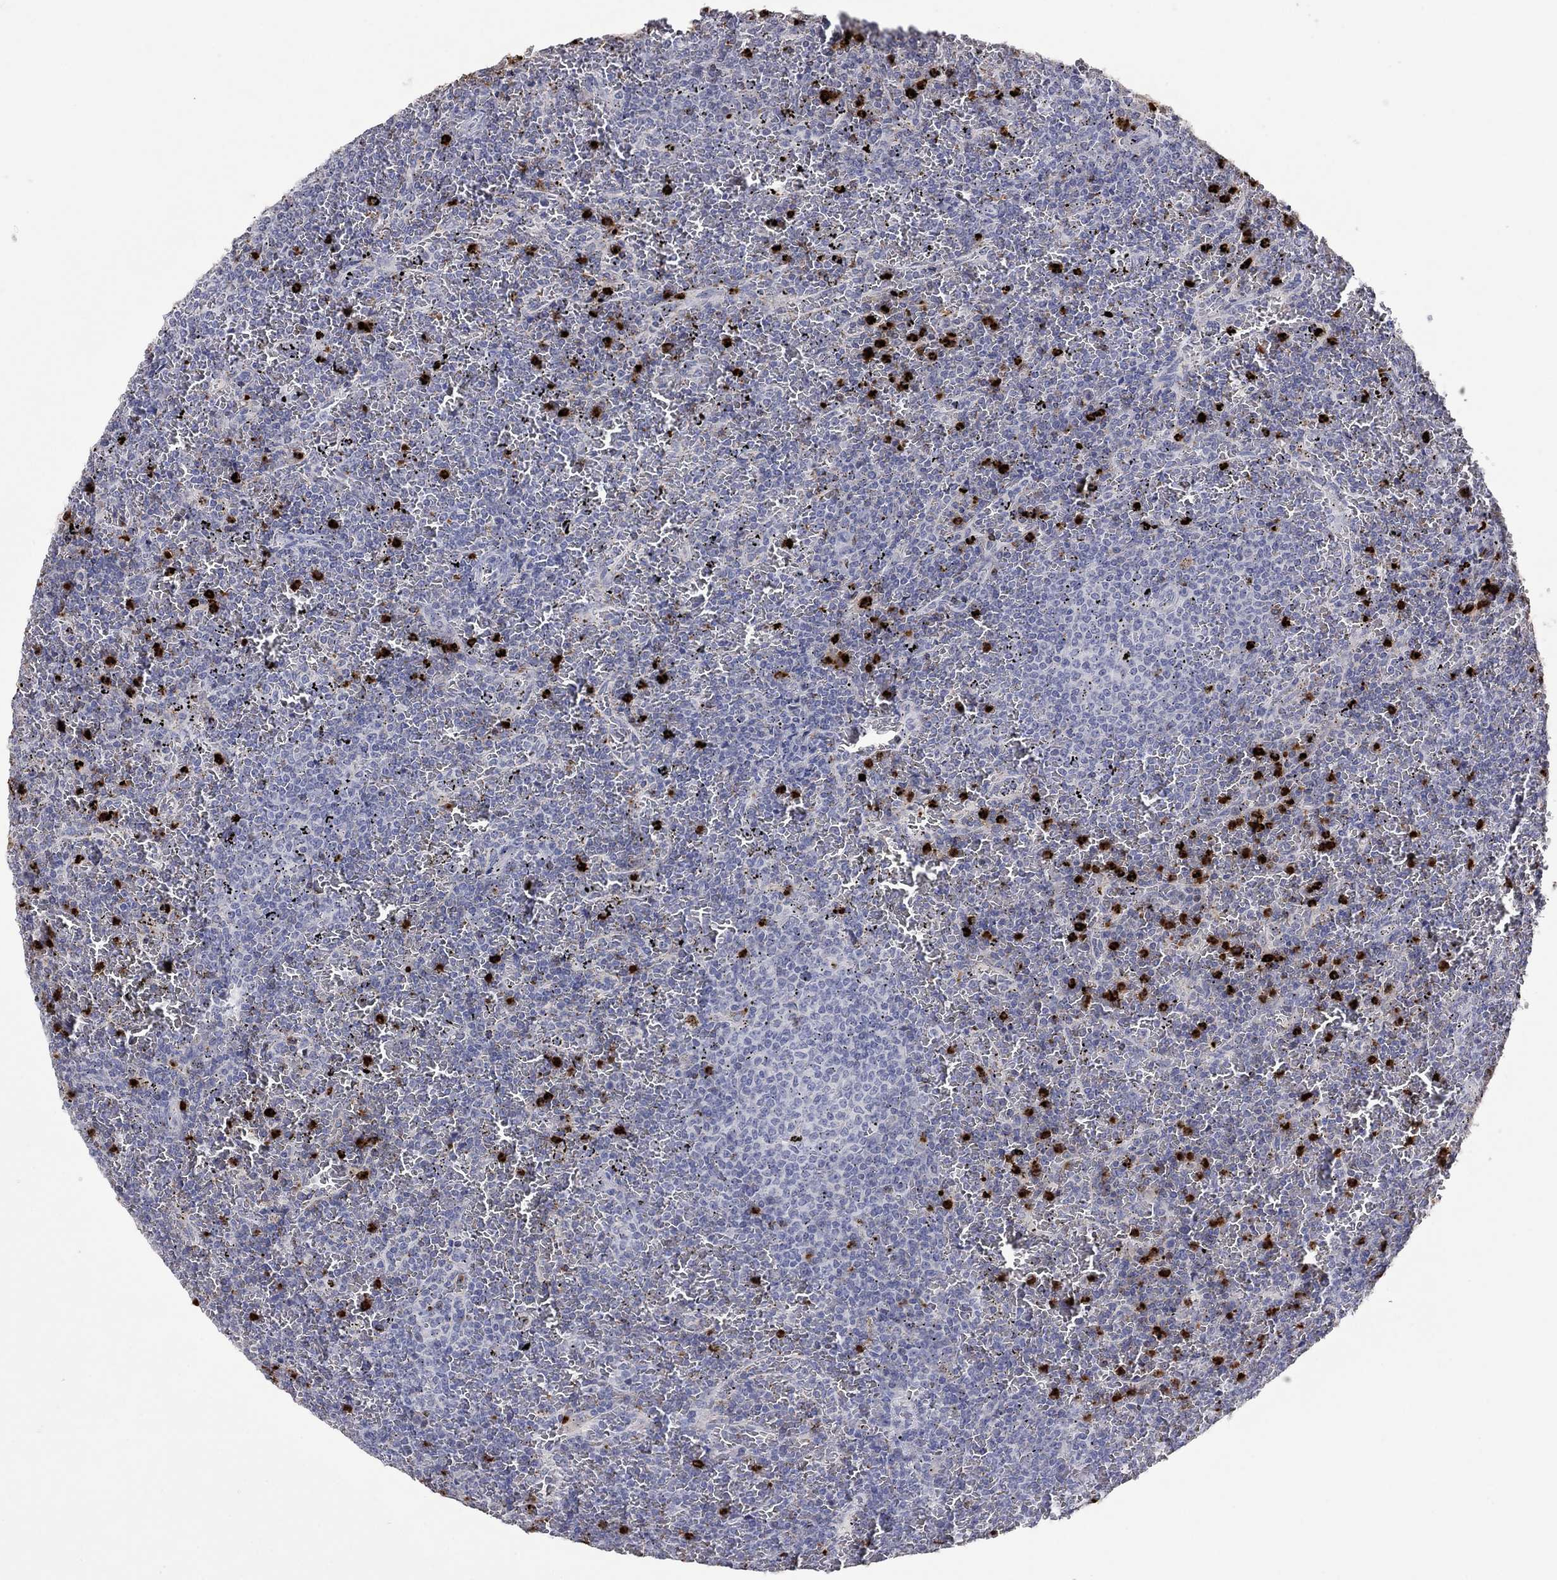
{"staining": {"intensity": "negative", "quantity": "none", "location": "none"}, "tissue": "lymphoma", "cell_type": "Tumor cells", "image_type": "cancer", "snomed": [{"axis": "morphology", "description": "Malignant lymphoma, non-Hodgkin's type, Low grade"}, {"axis": "topography", "description": "Spleen"}], "caption": "Tumor cells show no significant expression in lymphoma.", "gene": "CCL5", "patient": {"sex": "female", "age": 77}}